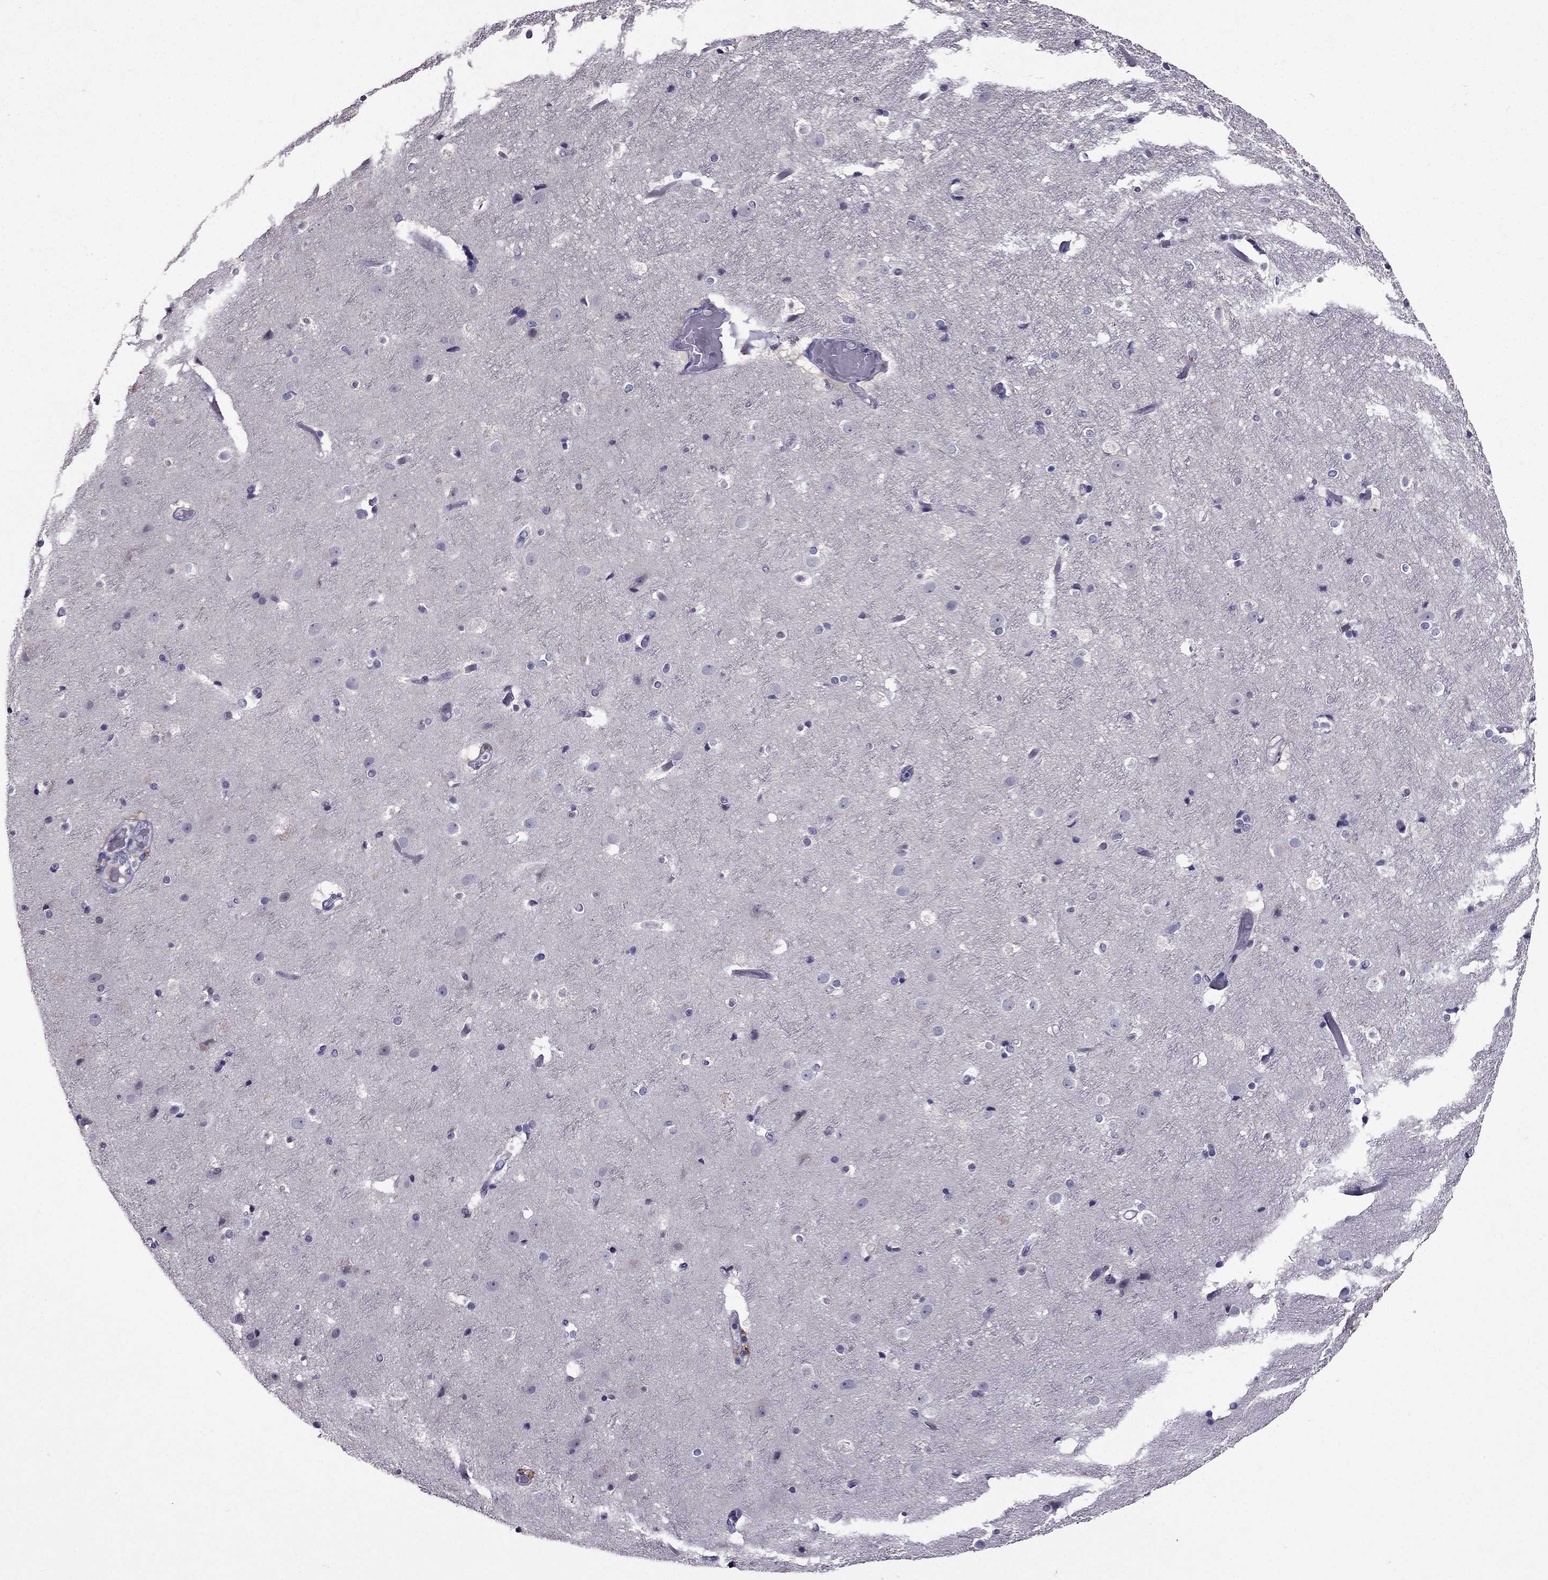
{"staining": {"intensity": "negative", "quantity": "none", "location": "none"}, "tissue": "cerebral cortex", "cell_type": "Endothelial cells", "image_type": "normal", "snomed": [{"axis": "morphology", "description": "Normal tissue, NOS"}, {"axis": "topography", "description": "Cerebral cortex"}], "caption": "Cerebral cortex stained for a protein using immunohistochemistry displays no expression endothelial cells.", "gene": "DUSP15", "patient": {"sex": "female", "age": 52}}